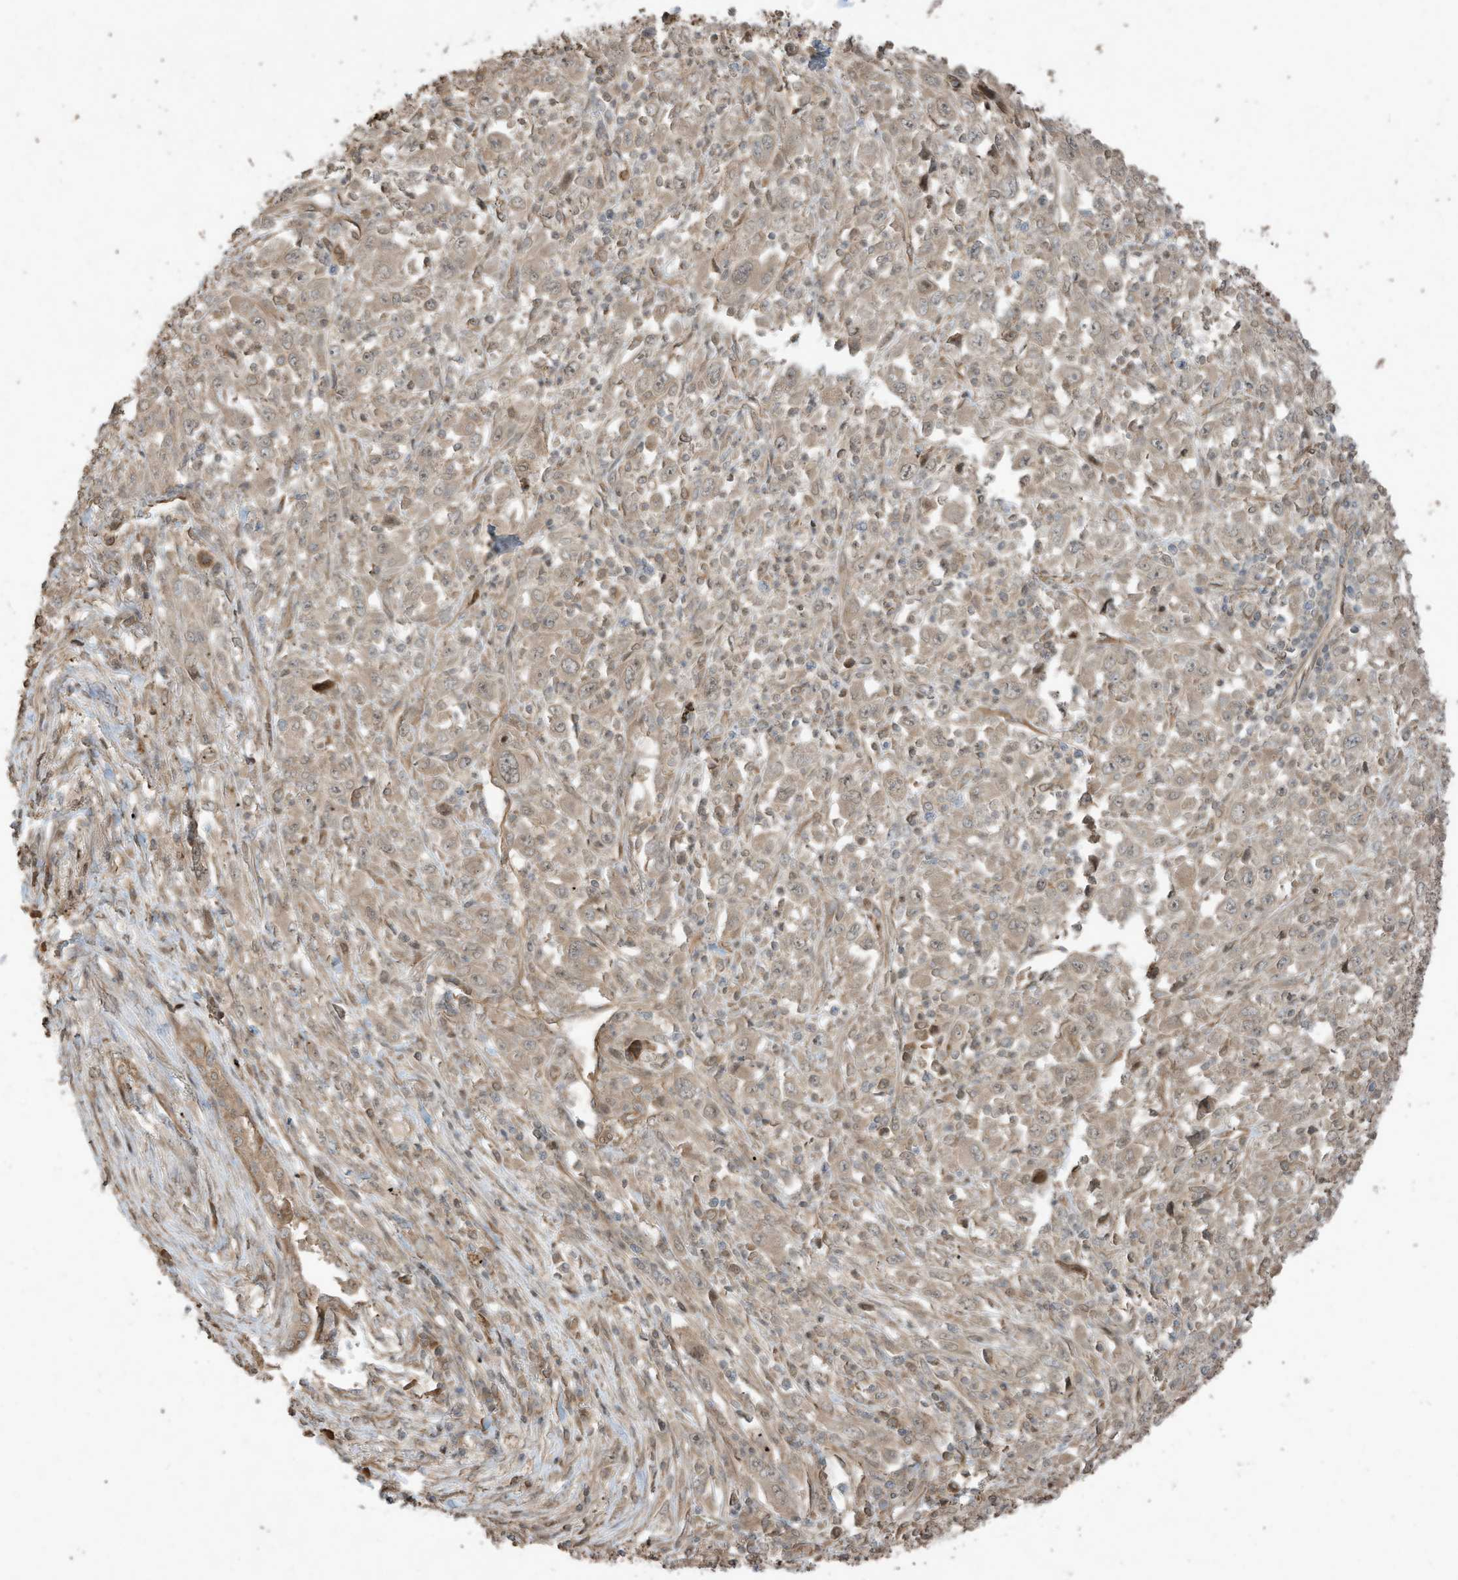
{"staining": {"intensity": "weak", "quantity": ">75%", "location": "cytoplasmic/membranous,nuclear"}, "tissue": "melanoma", "cell_type": "Tumor cells", "image_type": "cancer", "snomed": [{"axis": "morphology", "description": "Malignant melanoma, Metastatic site"}, {"axis": "topography", "description": "Skin"}], "caption": "Malignant melanoma (metastatic site) tissue reveals weak cytoplasmic/membranous and nuclear positivity in about >75% of tumor cells", "gene": "ZNF653", "patient": {"sex": "female", "age": 56}}